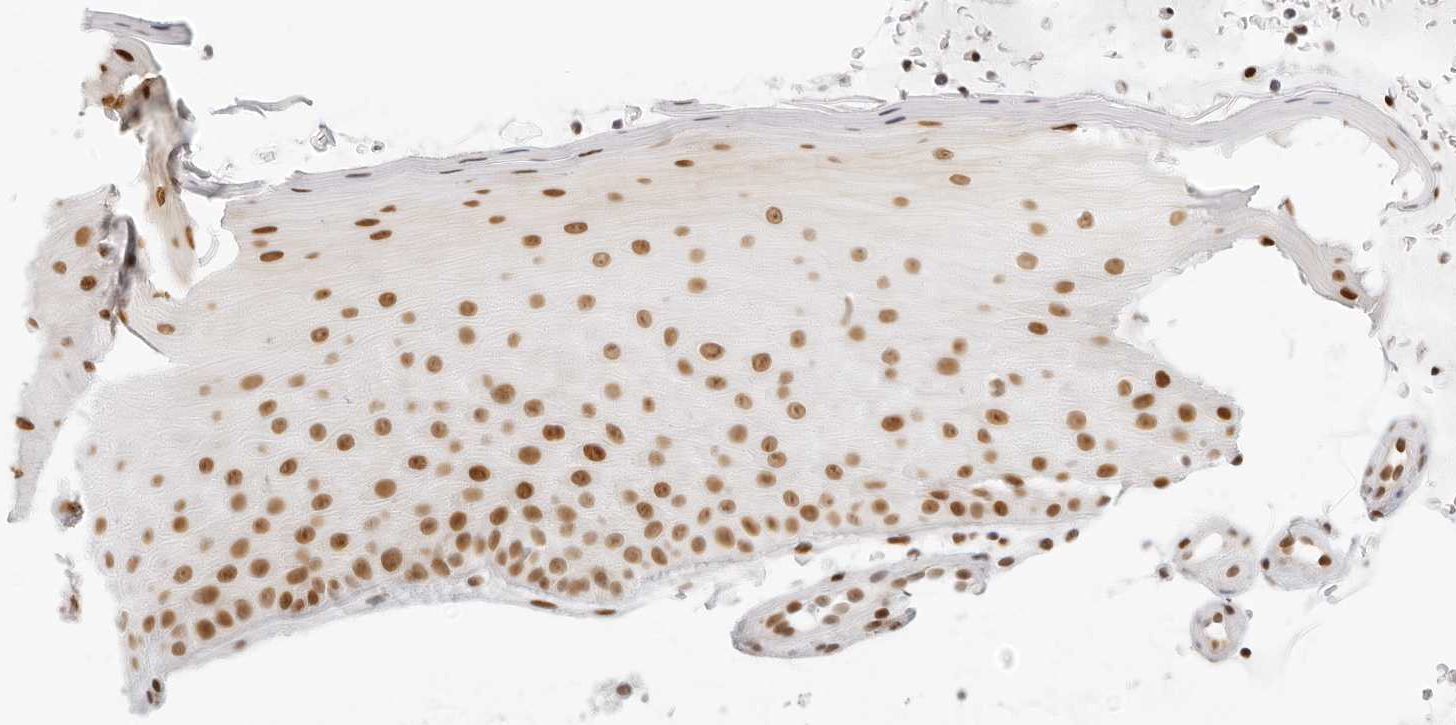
{"staining": {"intensity": "moderate", "quantity": ">75%", "location": "nuclear"}, "tissue": "oral mucosa", "cell_type": "Squamous epithelial cells", "image_type": "normal", "snomed": [{"axis": "morphology", "description": "Normal tissue, NOS"}, {"axis": "topography", "description": "Oral tissue"}], "caption": "Immunohistochemical staining of unremarkable human oral mucosa displays >75% levels of moderate nuclear protein expression in approximately >75% of squamous epithelial cells. (DAB (3,3'-diaminobenzidine) IHC with brightfield microscopy, high magnification).", "gene": "RCC1", "patient": {"sex": "male", "age": 13}}